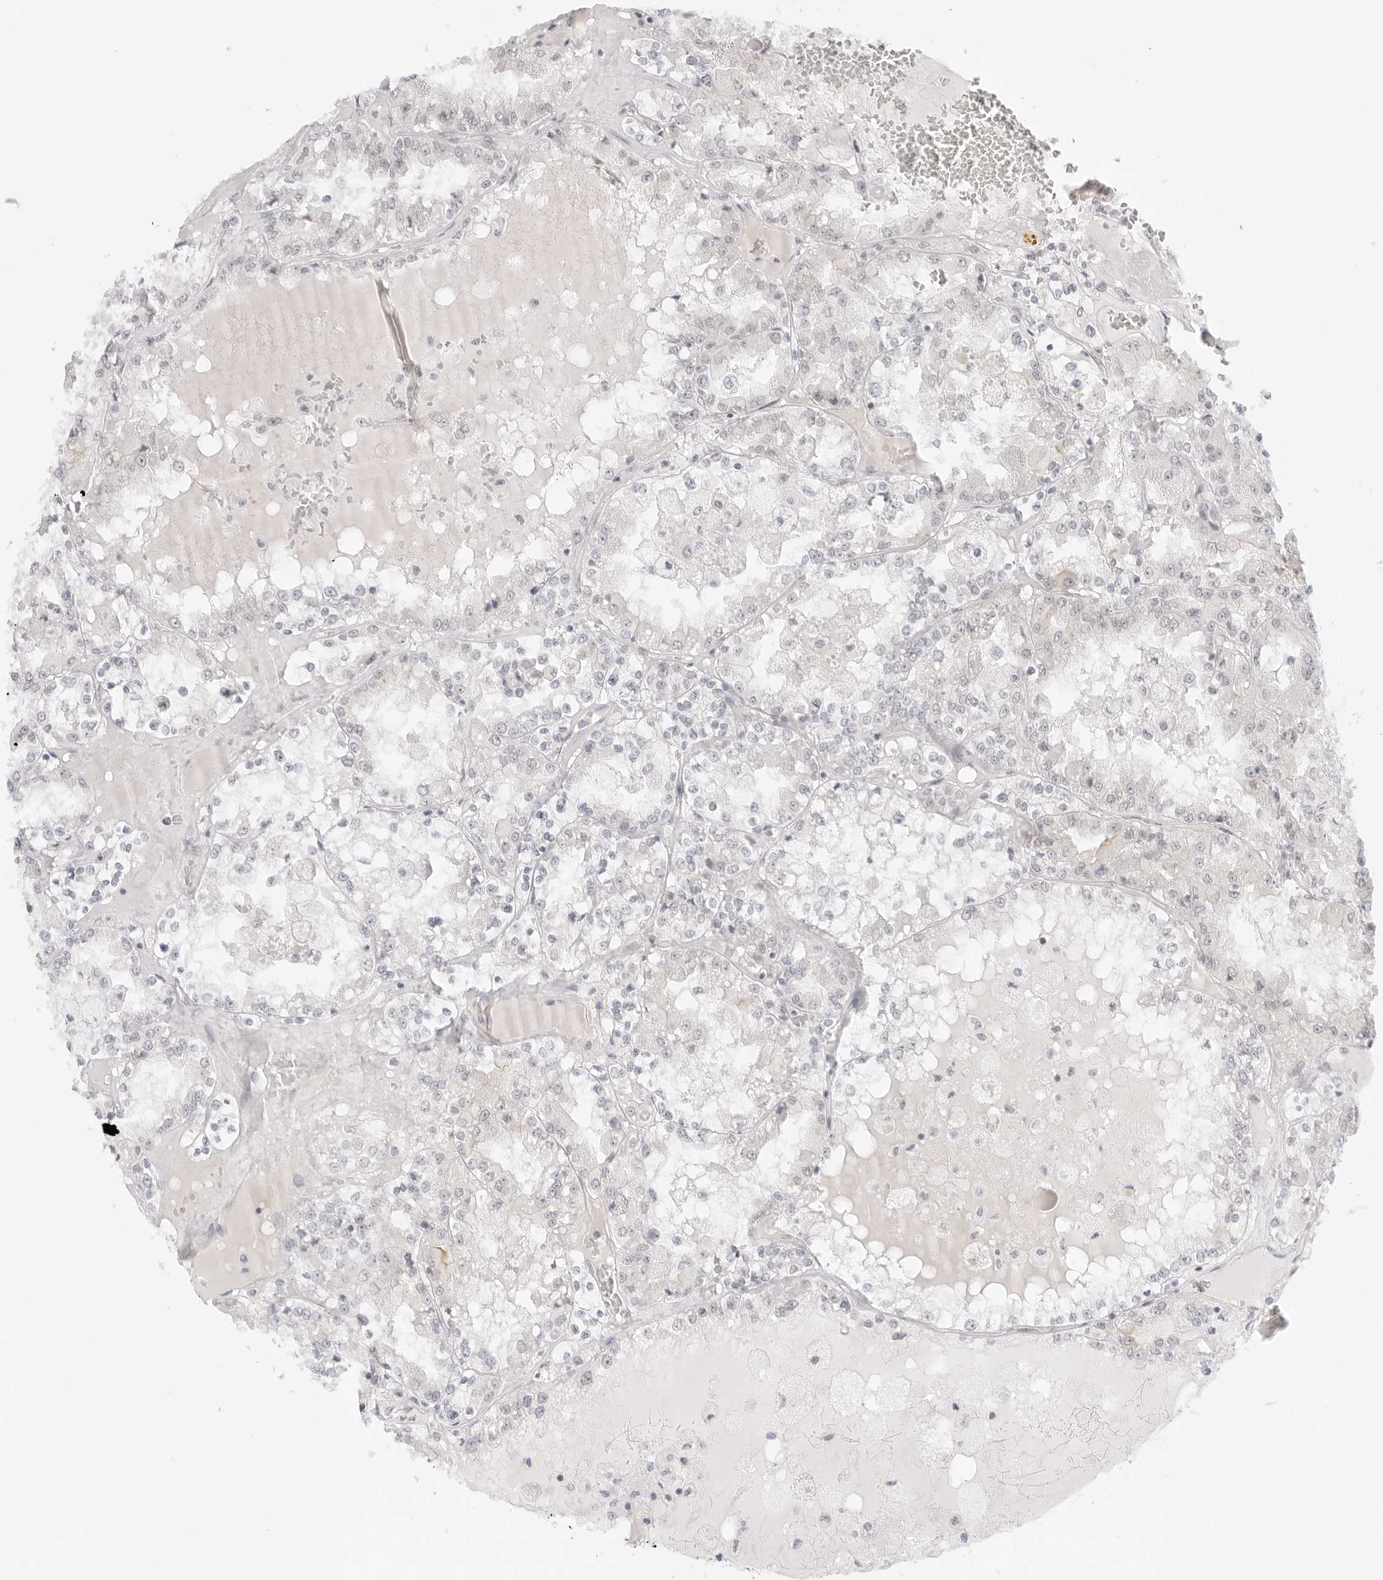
{"staining": {"intensity": "negative", "quantity": "none", "location": "none"}, "tissue": "renal cancer", "cell_type": "Tumor cells", "image_type": "cancer", "snomed": [{"axis": "morphology", "description": "Adenocarcinoma, NOS"}, {"axis": "topography", "description": "Kidney"}], "caption": "There is no significant positivity in tumor cells of renal cancer.", "gene": "MED18", "patient": {"sex": "female", "age": 56}}